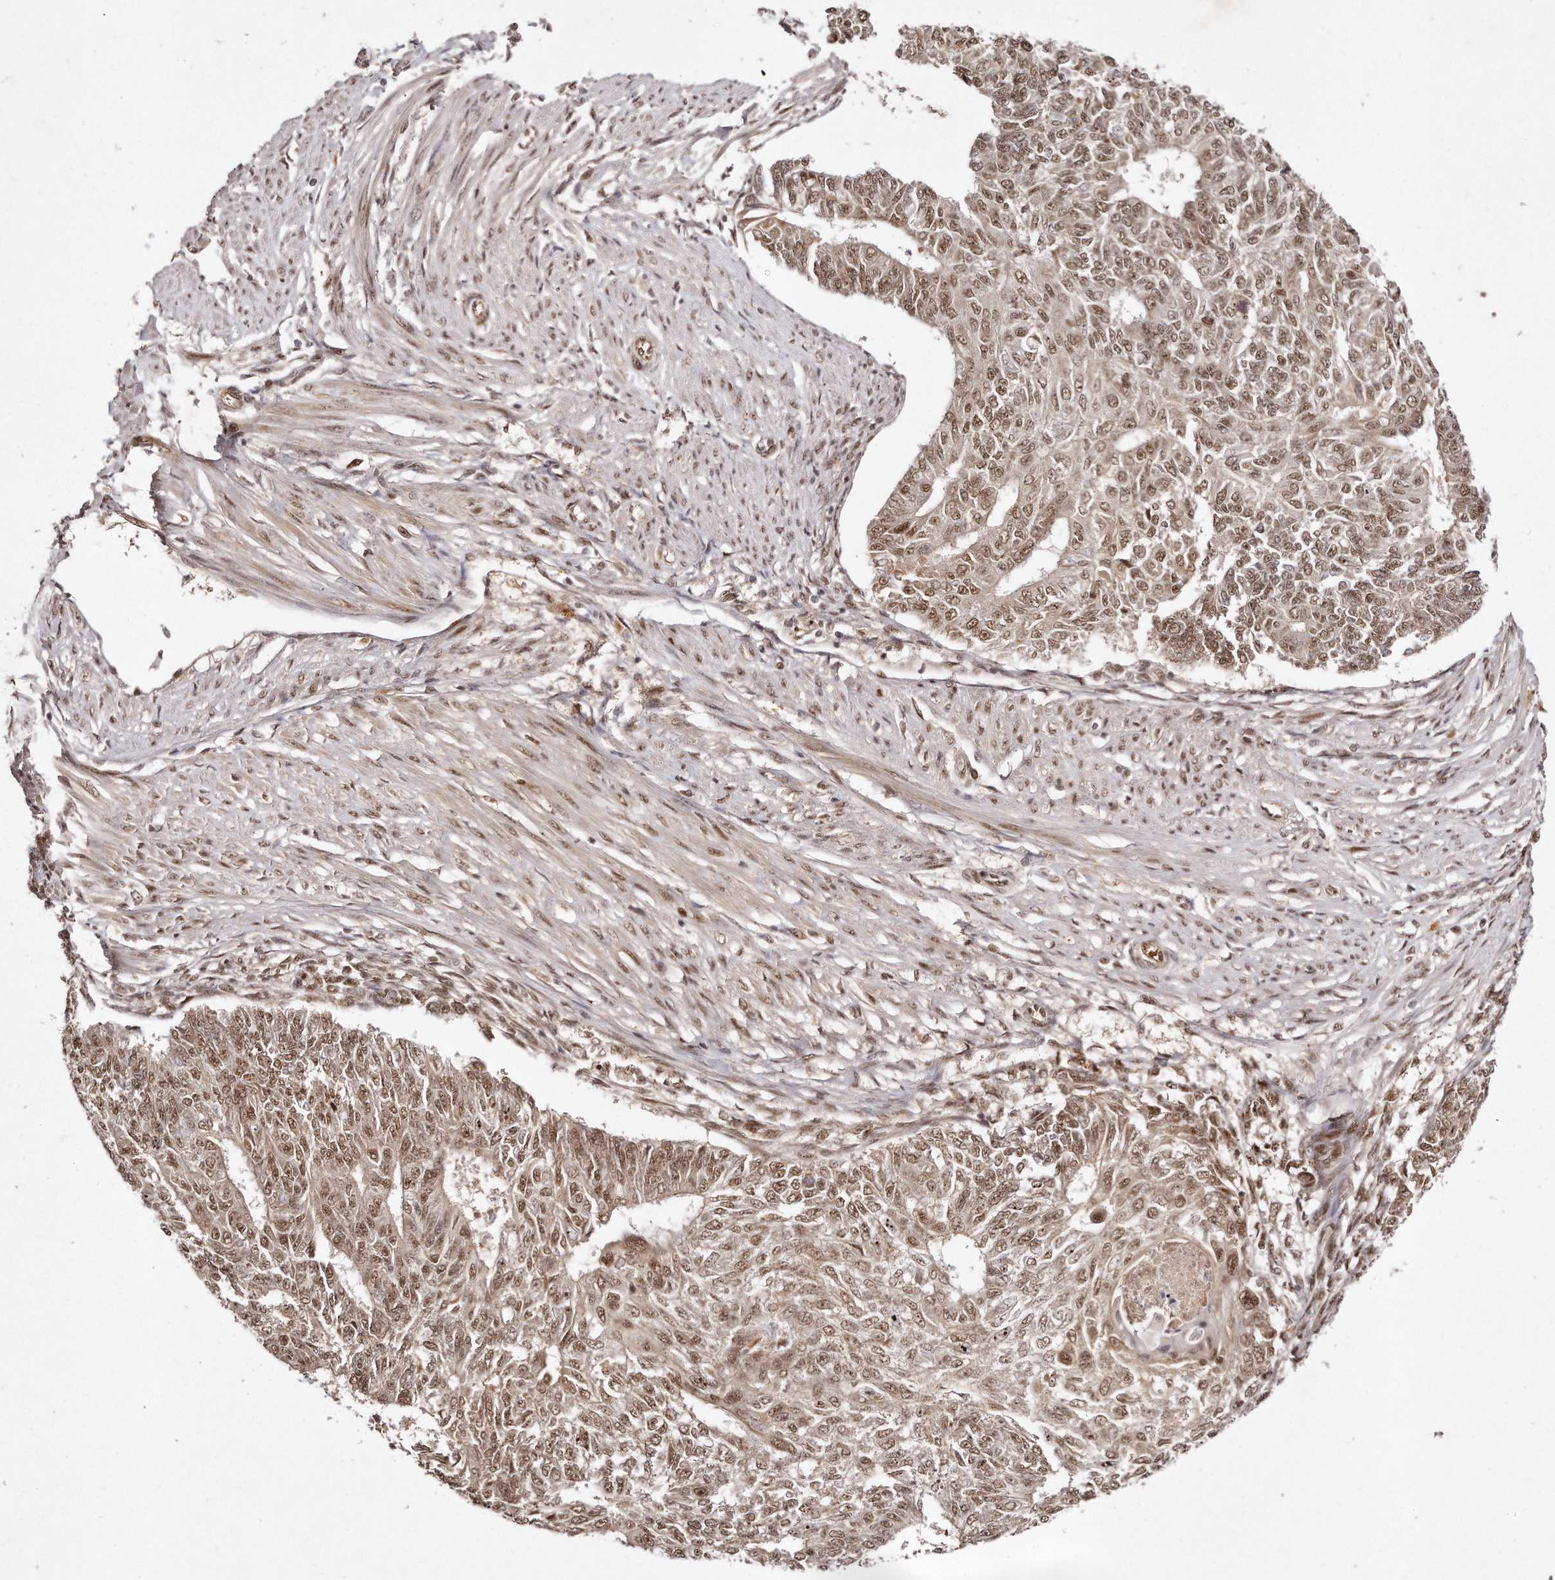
{"staining": {"intensity": "moderate", "quantity": ">75%", "location": "nuclear"}, "tissue": "endometrial cancer", "cell_type": "Tumor cells", "image_type": "cancer", "snomed": [{"axis": "morphology", "description": "Adenocarcinoma, NOS"}, {"axis": "topography", "description": "Endometrium"}], "caption": "Human endometrial cancer (adenocarcinoma) stained for a protein (brown) displays moderate nuclear positive positivity in about >75% of tumor cells.", "gene": "SOX4", "patient": {"sex": "female", "age": 32}}